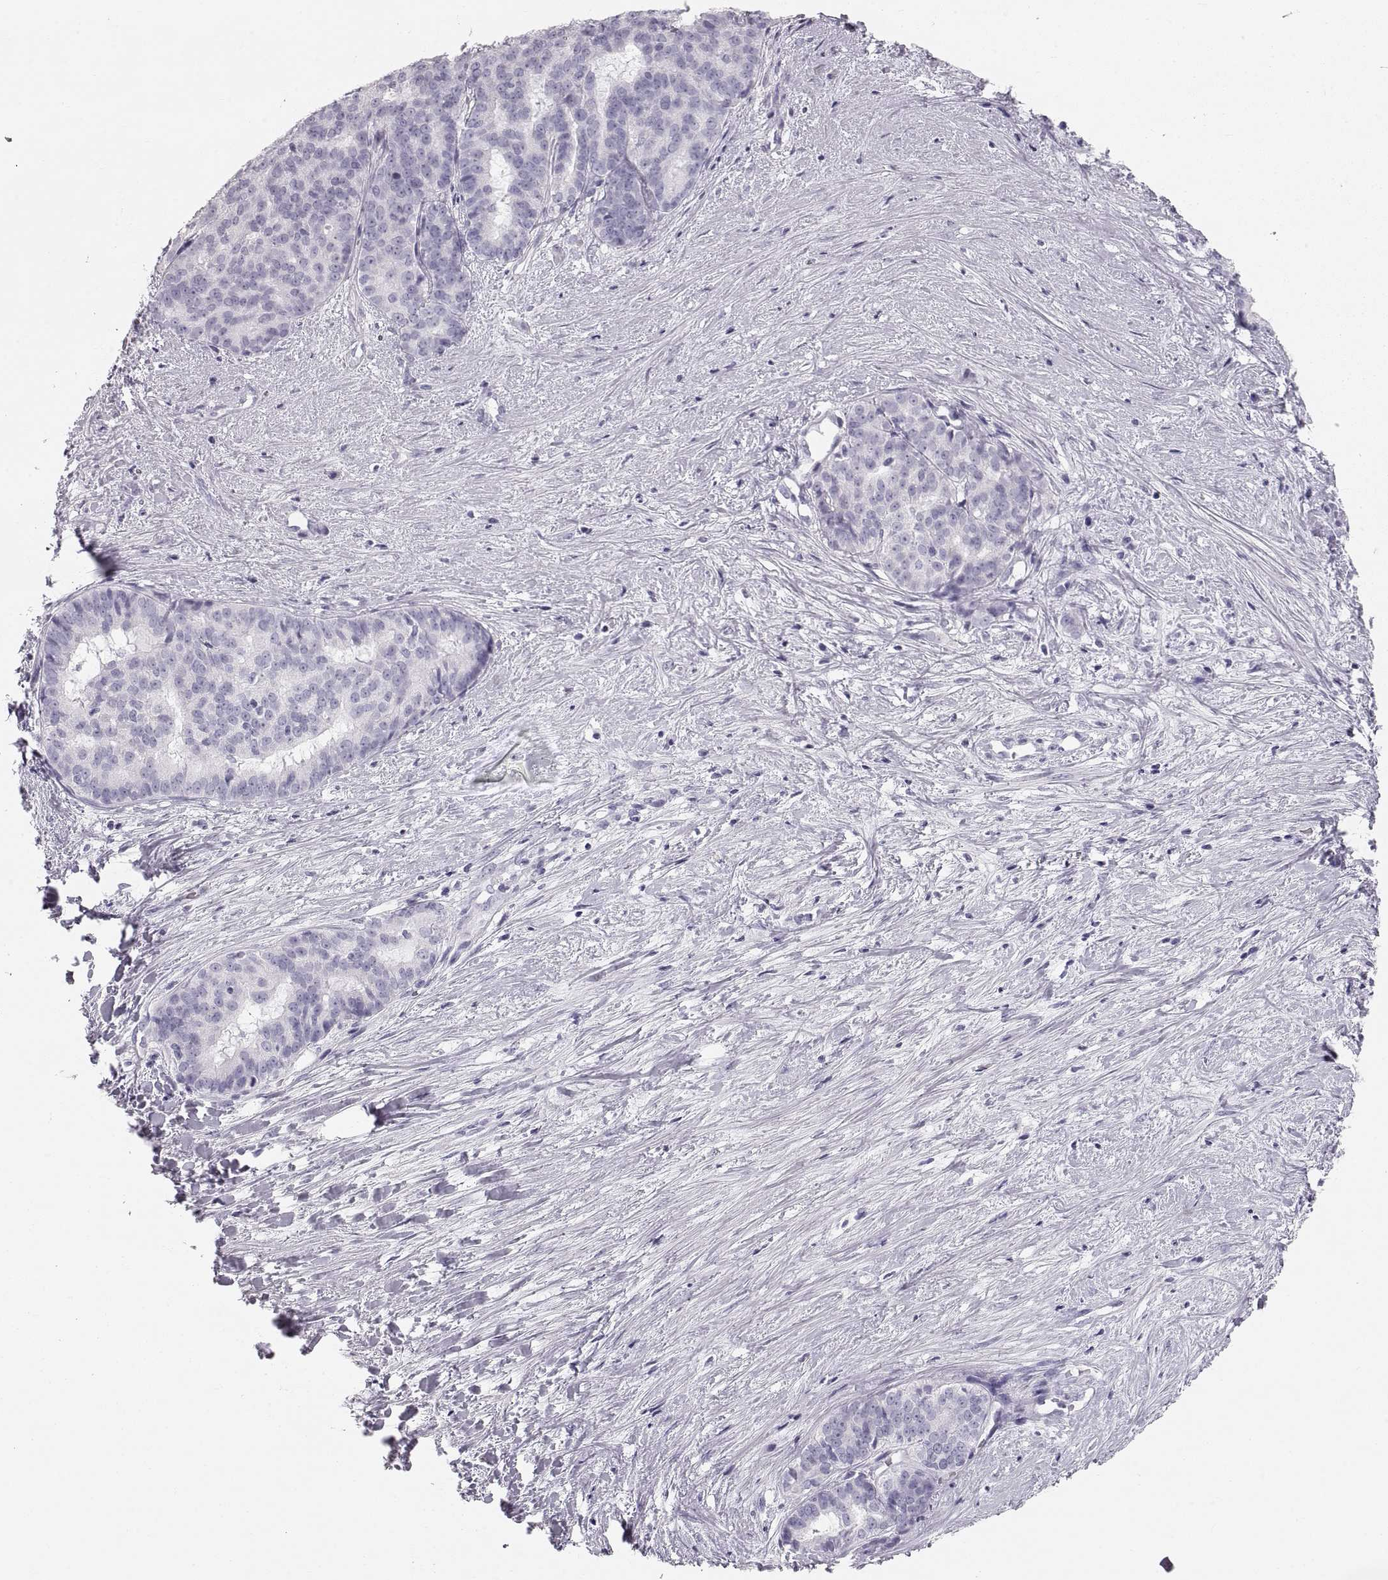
{"staining": {"intensity": "negative", "quantity": "none", "location": "none"}, "tissue": "liver cancer", "cell_type": "Tumor cells", "image_type": "cancer", "snomed": [{"axis": "morphology", "description": "Cholangiocarcinoma"}, {"axis": "topography", "description": "Liver"}], "caption": "Tumor cells show no significant staining in liver cancer.", "gene": "CRYAA", "patient": {"sex": "female", "age": 47}}